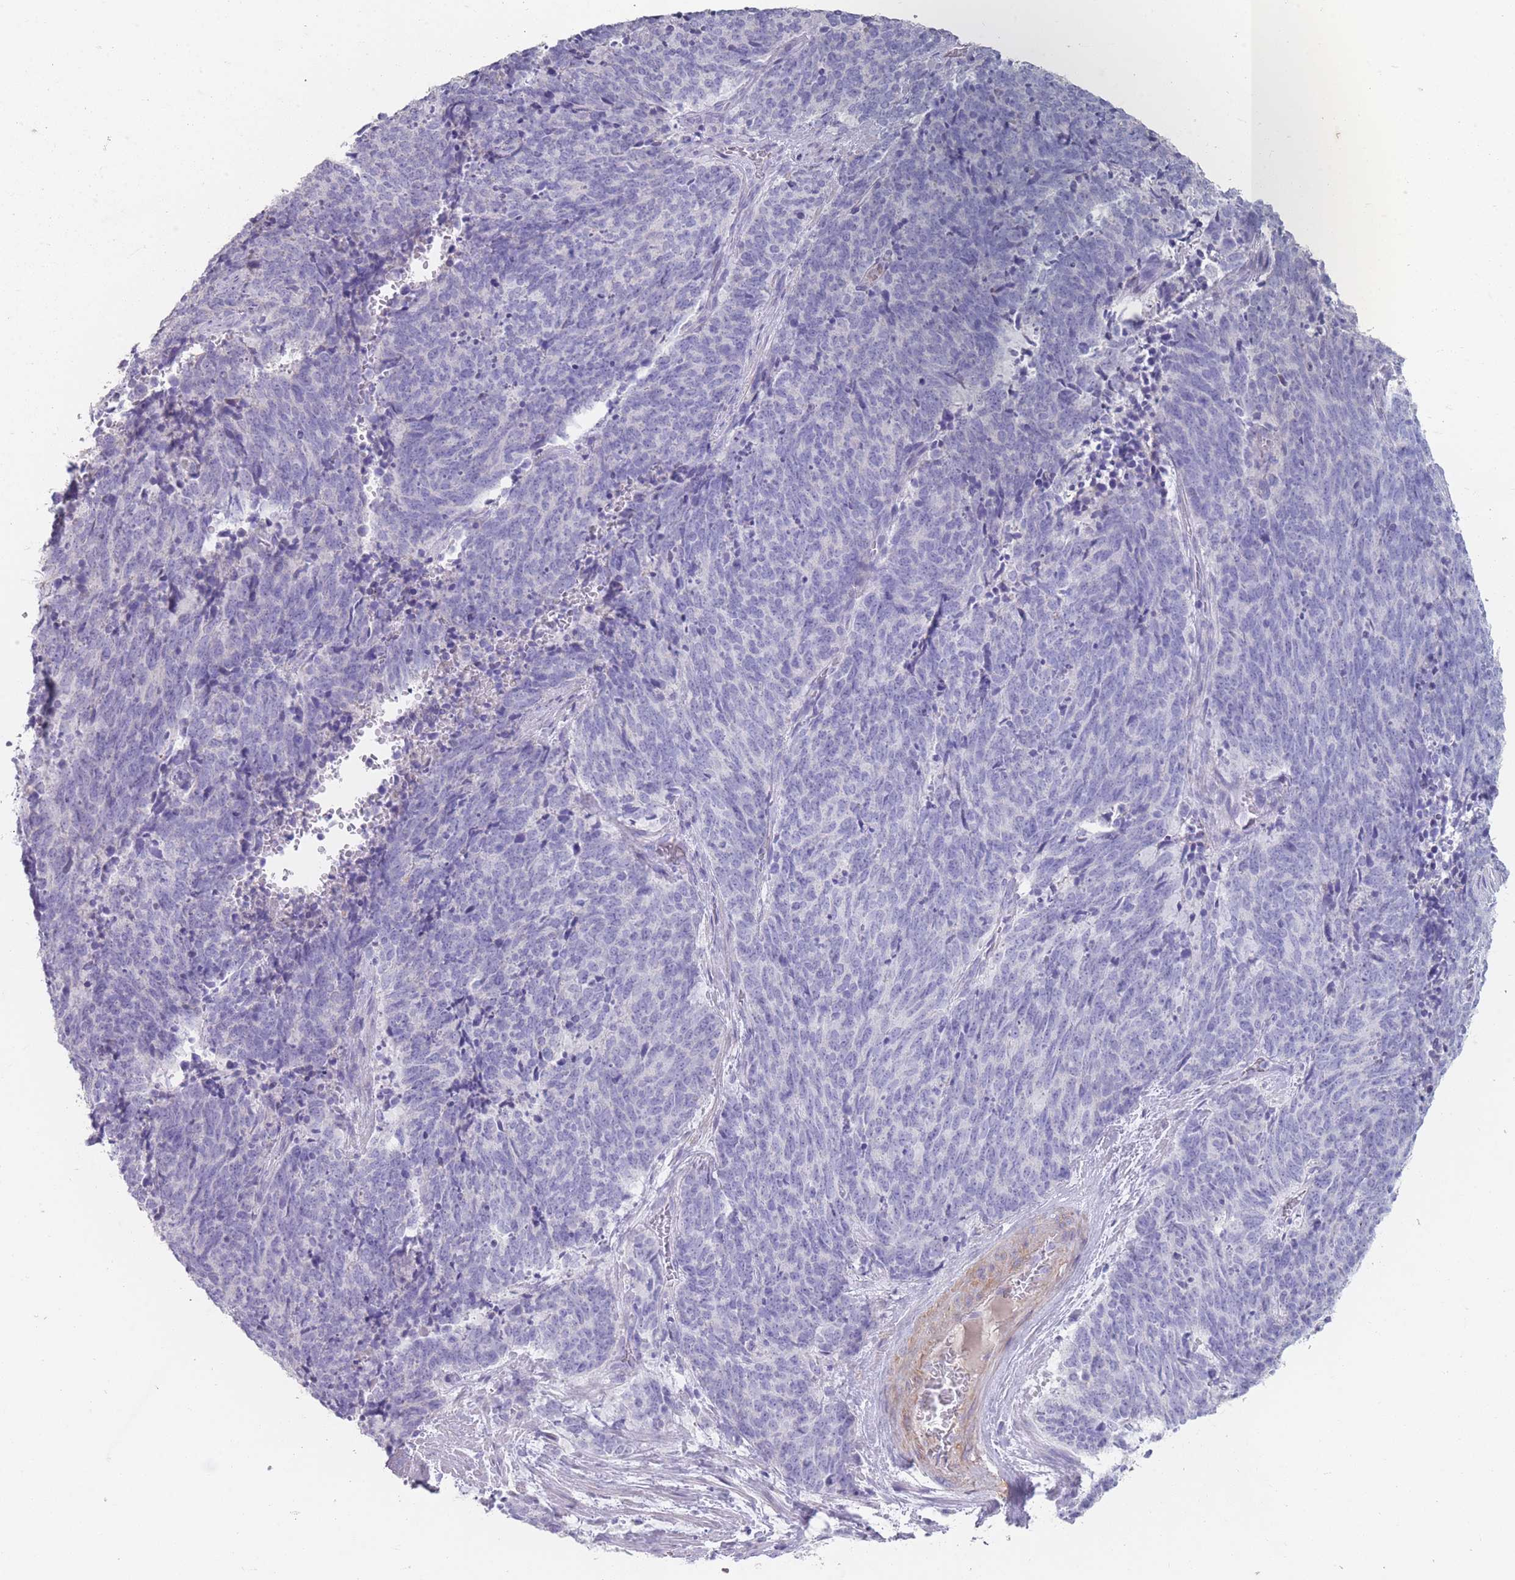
{"staining": {"intensity": "negative", "quantity": "none", "location": "none"}, "tissue": "cervical cancer", "cell_type": "Tumor cells", "image_type": "cancer", "snomed": [{"axis": "morphology", "description": "Squamous cell carcinoma, NOS"}, {"axis": "topography", "description": "Cervix"}], "caption": "IHC photomicrograph of human squamous cell carcinoma (cervical) stained for a protein (brown), which exhibits no staining in tumor cells.", "gene": "RHBG", "patient": {"sex": "female", "age": 29}}